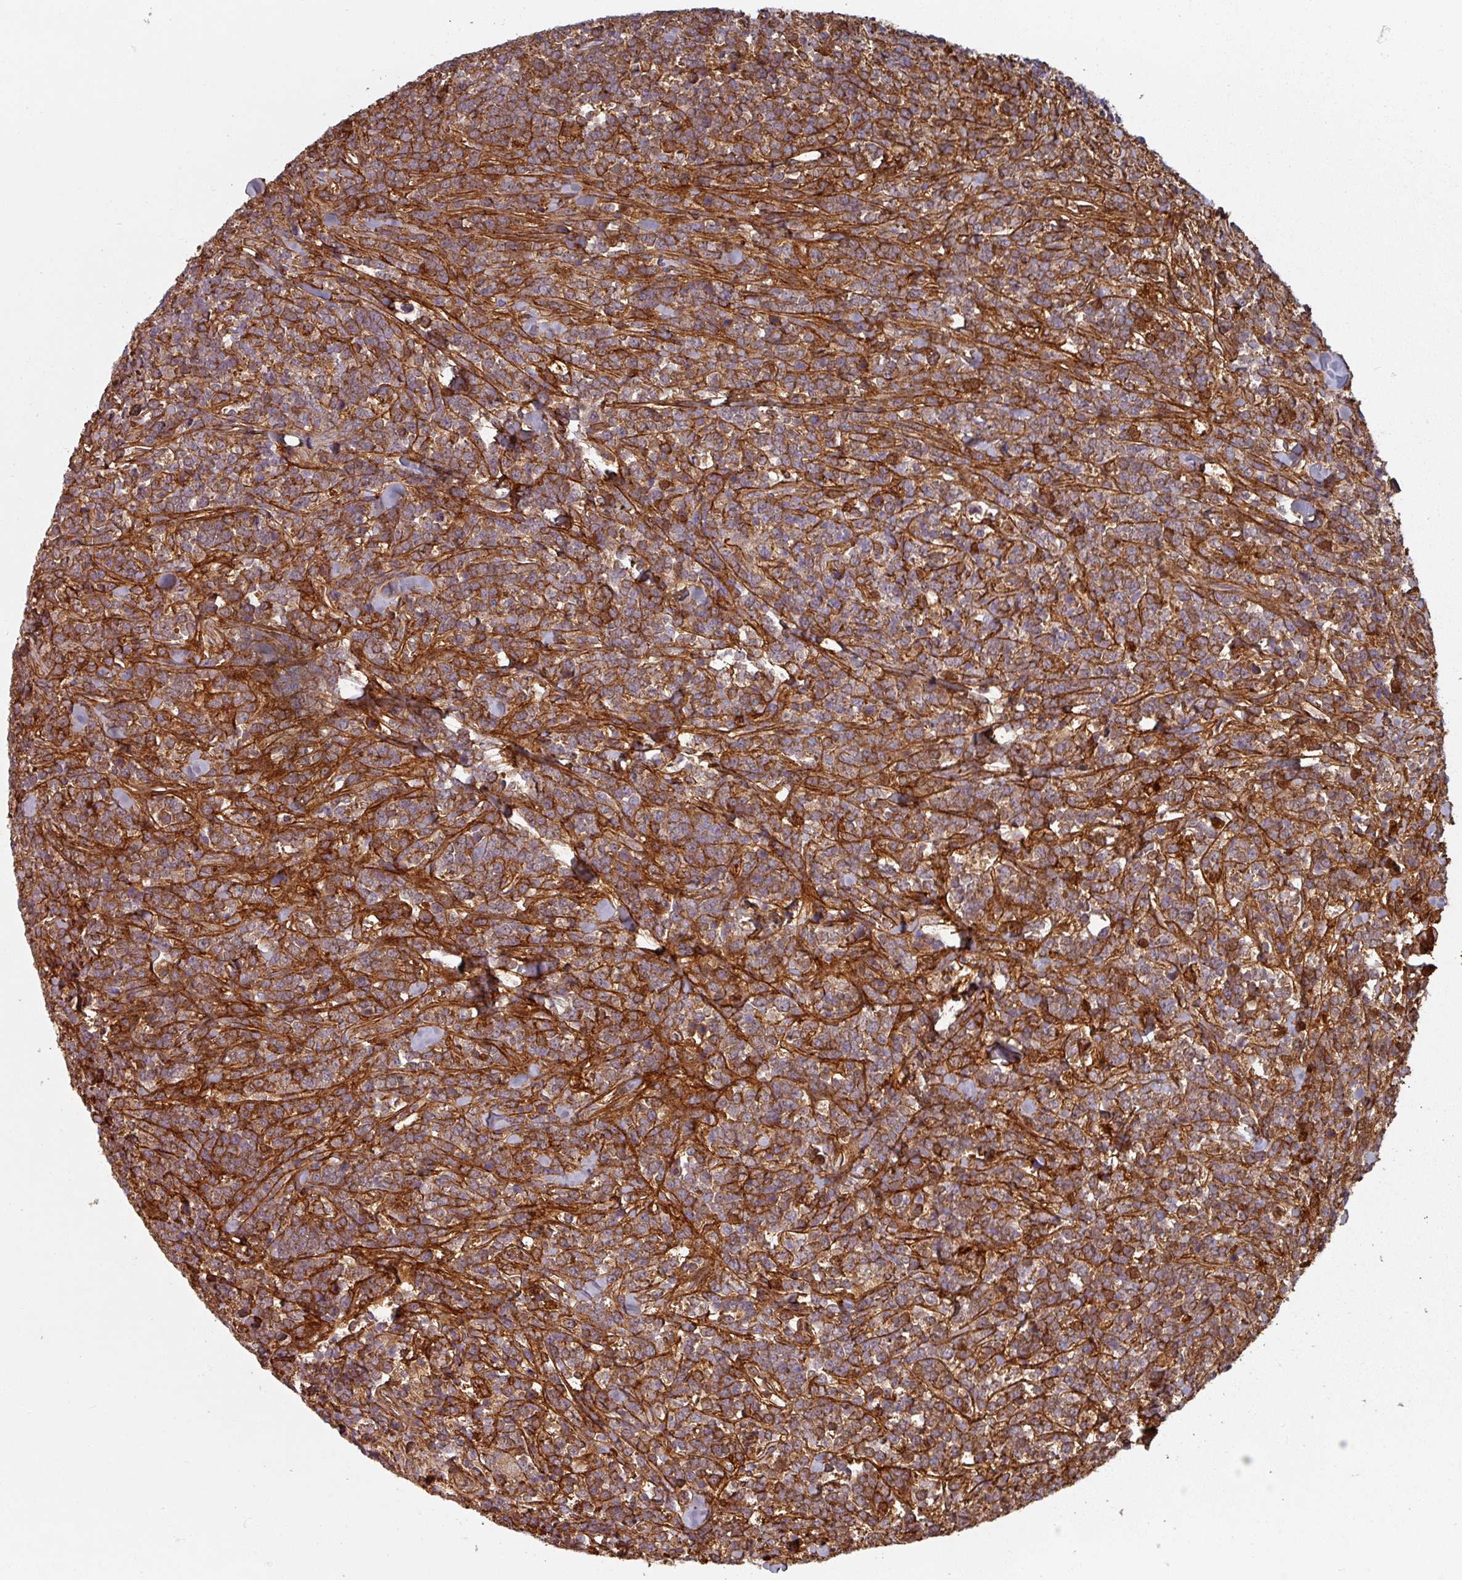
{"staining": {"intensity": "moderate", "quantity": ">75%", "location": "cytoplasmic/membranous"}, "tissue": "lymphoma", "cell_type": "Tumor cells", "image_type": "cancer", "snomed": [{"axis": "morphology", "description": "Malignant lymphoma, non-Hodgkin's type, High grade"}, {"axis": "topography", "description": "Small intestine"}, {"axis": "topography", "description": "Colon"}], "caption": "Tumor cells reveal medium levels of moderate cytoplasmic/membranous staining in about >75% of cells in high-grade malignant lymphoma, non-Hodgkin's type.", "gene": "CYB5RL", "patient": {"sex": "male", "age": 8}}